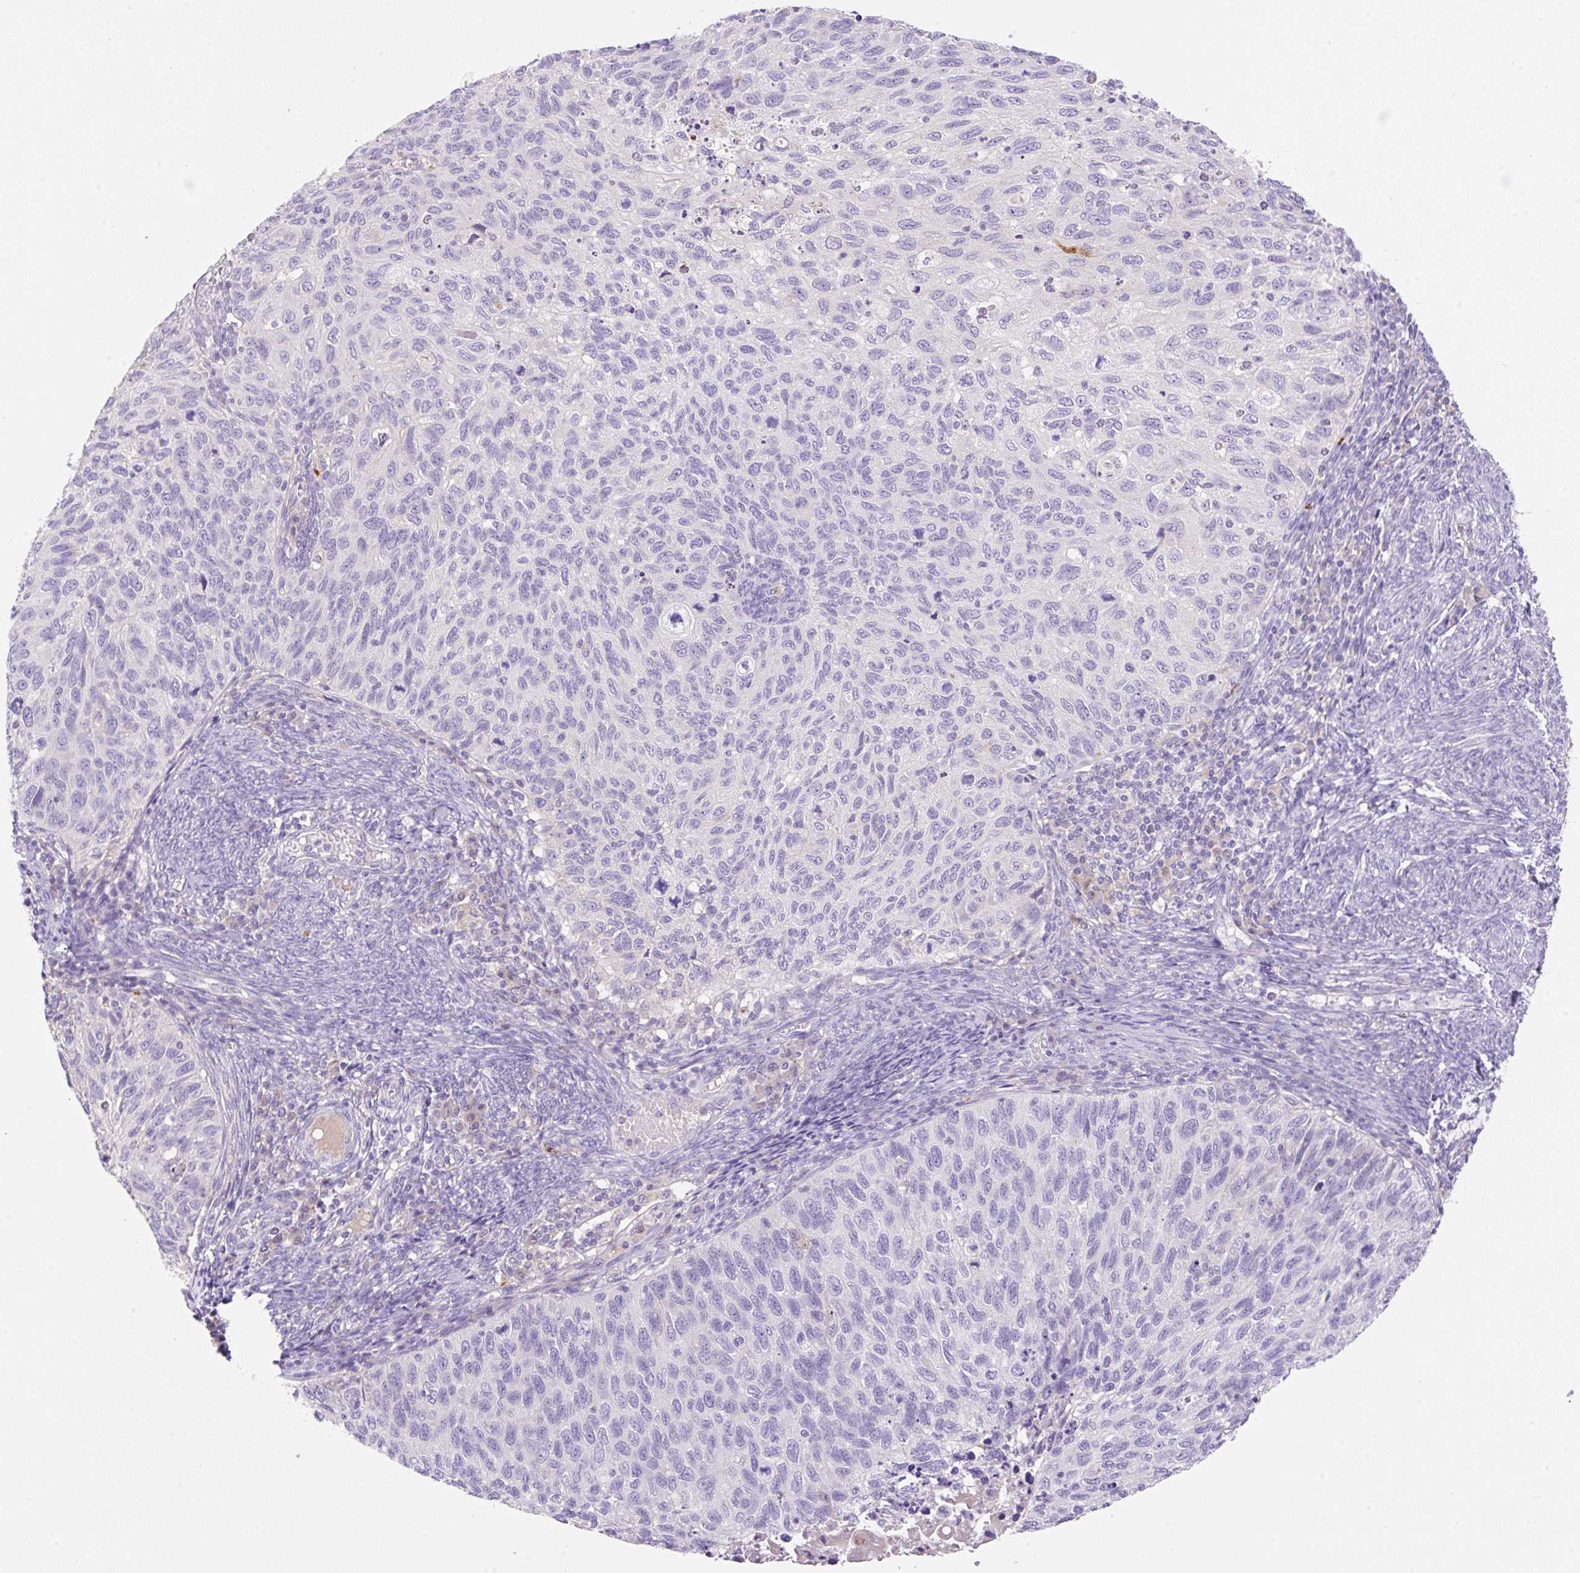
{"staining": {"intensity": "negative", "quantity": "none", "location": "none"}, "tissue": "cervical cancer", "cell_type": "Tumor cells", "image_type": "cancer", "snomed": [{"axis": "morphology", "description": "Squamous cell carcinoma, NOS"}, {"axis": "topography", "description": "Cervix"}], "caption": "Tumor cells show no significant protein expression in cervical squamous cell carcinoma. (DAB (3,3'-diaminobenzidine) immunohistochemistry (IHC) visualized using brightfield microscopy, high magnification).", "gene": "TDRD15", "patient": {"sex": "female", "age": 70}}